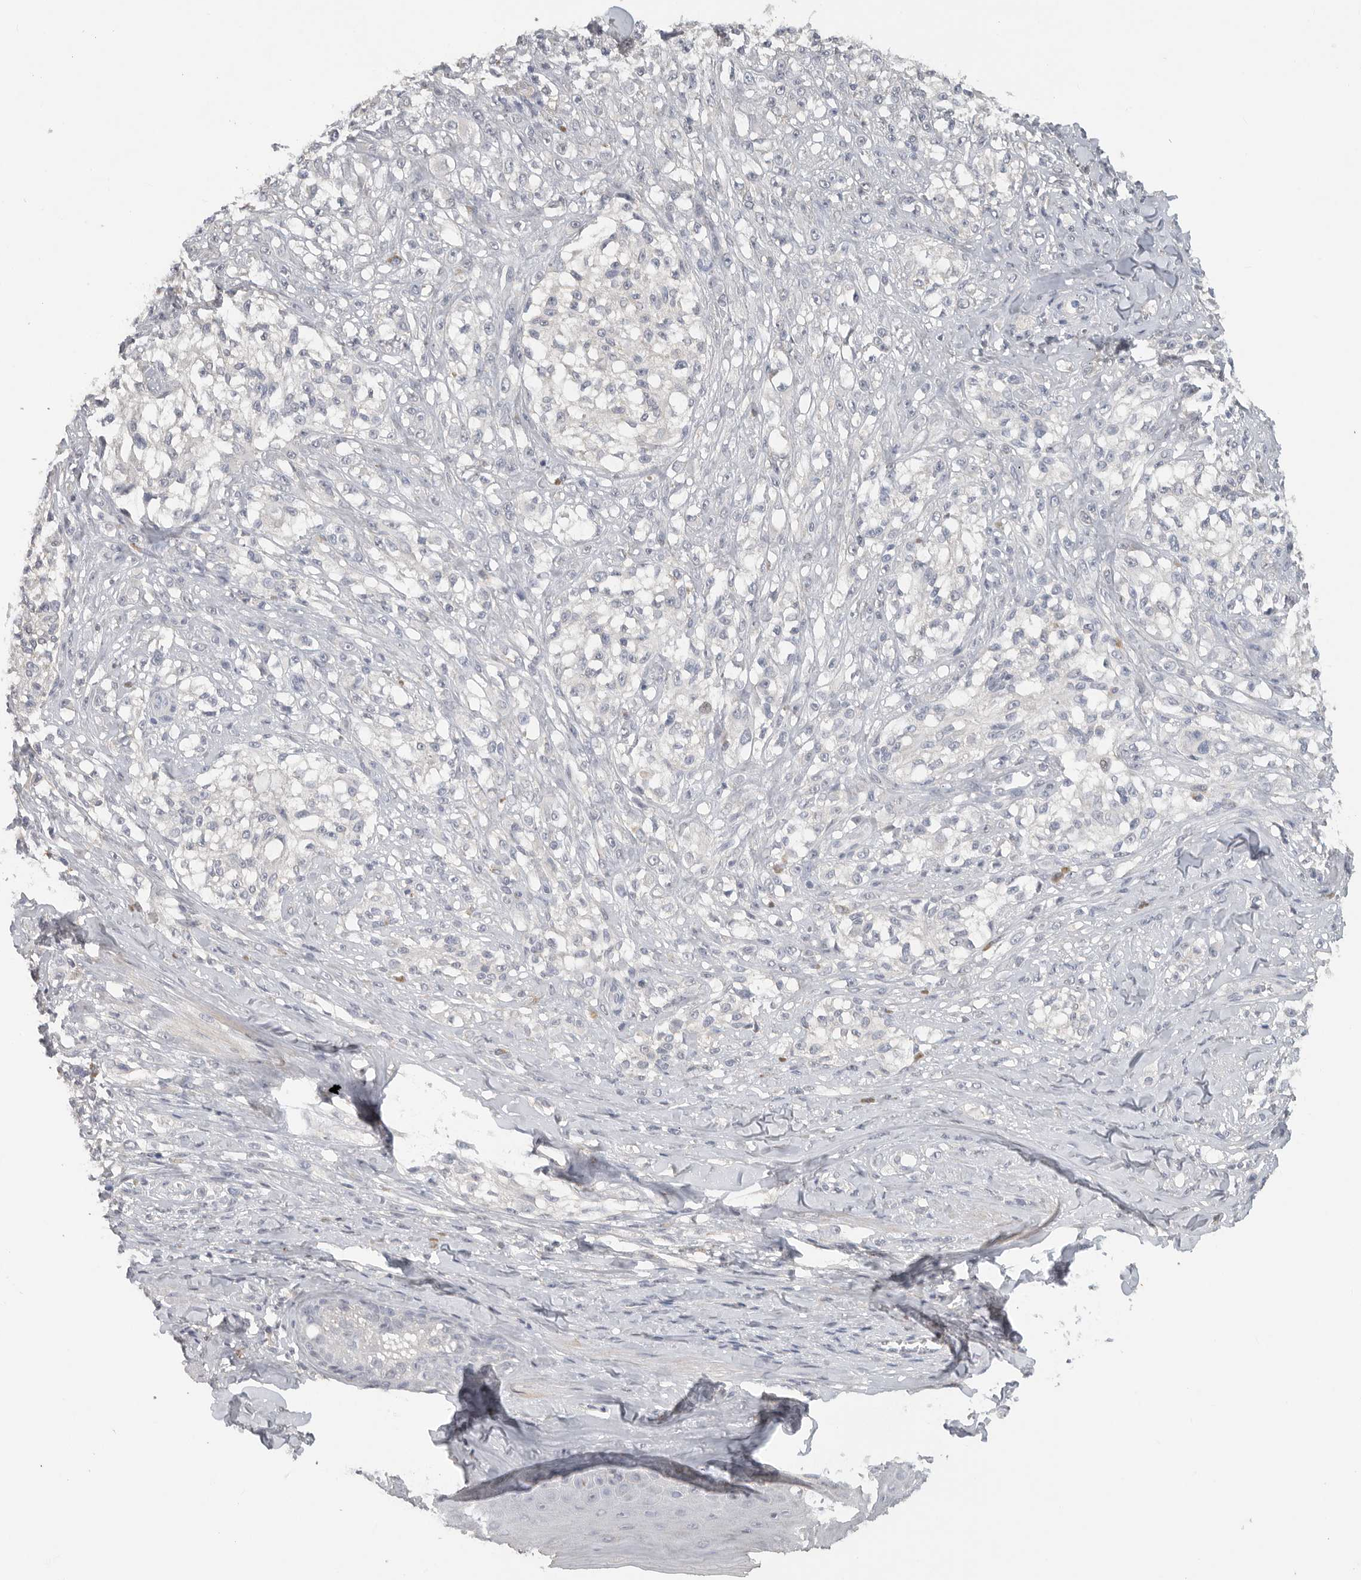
{"staining": {"intensity": "negative", "quantity": "none", "location": "none"}, "tissue": "melanoma", "cell_type": "Tumor cells", "image_type": "cancer", "snomed": [{"axis": "morphology", "description": "Malignant melanoma, NOS"}, {"axis": "topography", "description": "Skin of head"}], "caption": "Tumor cells show no significant staining in melanoma.", "gene": "REG4", "patient": {"sex": "male", "age": 83}}